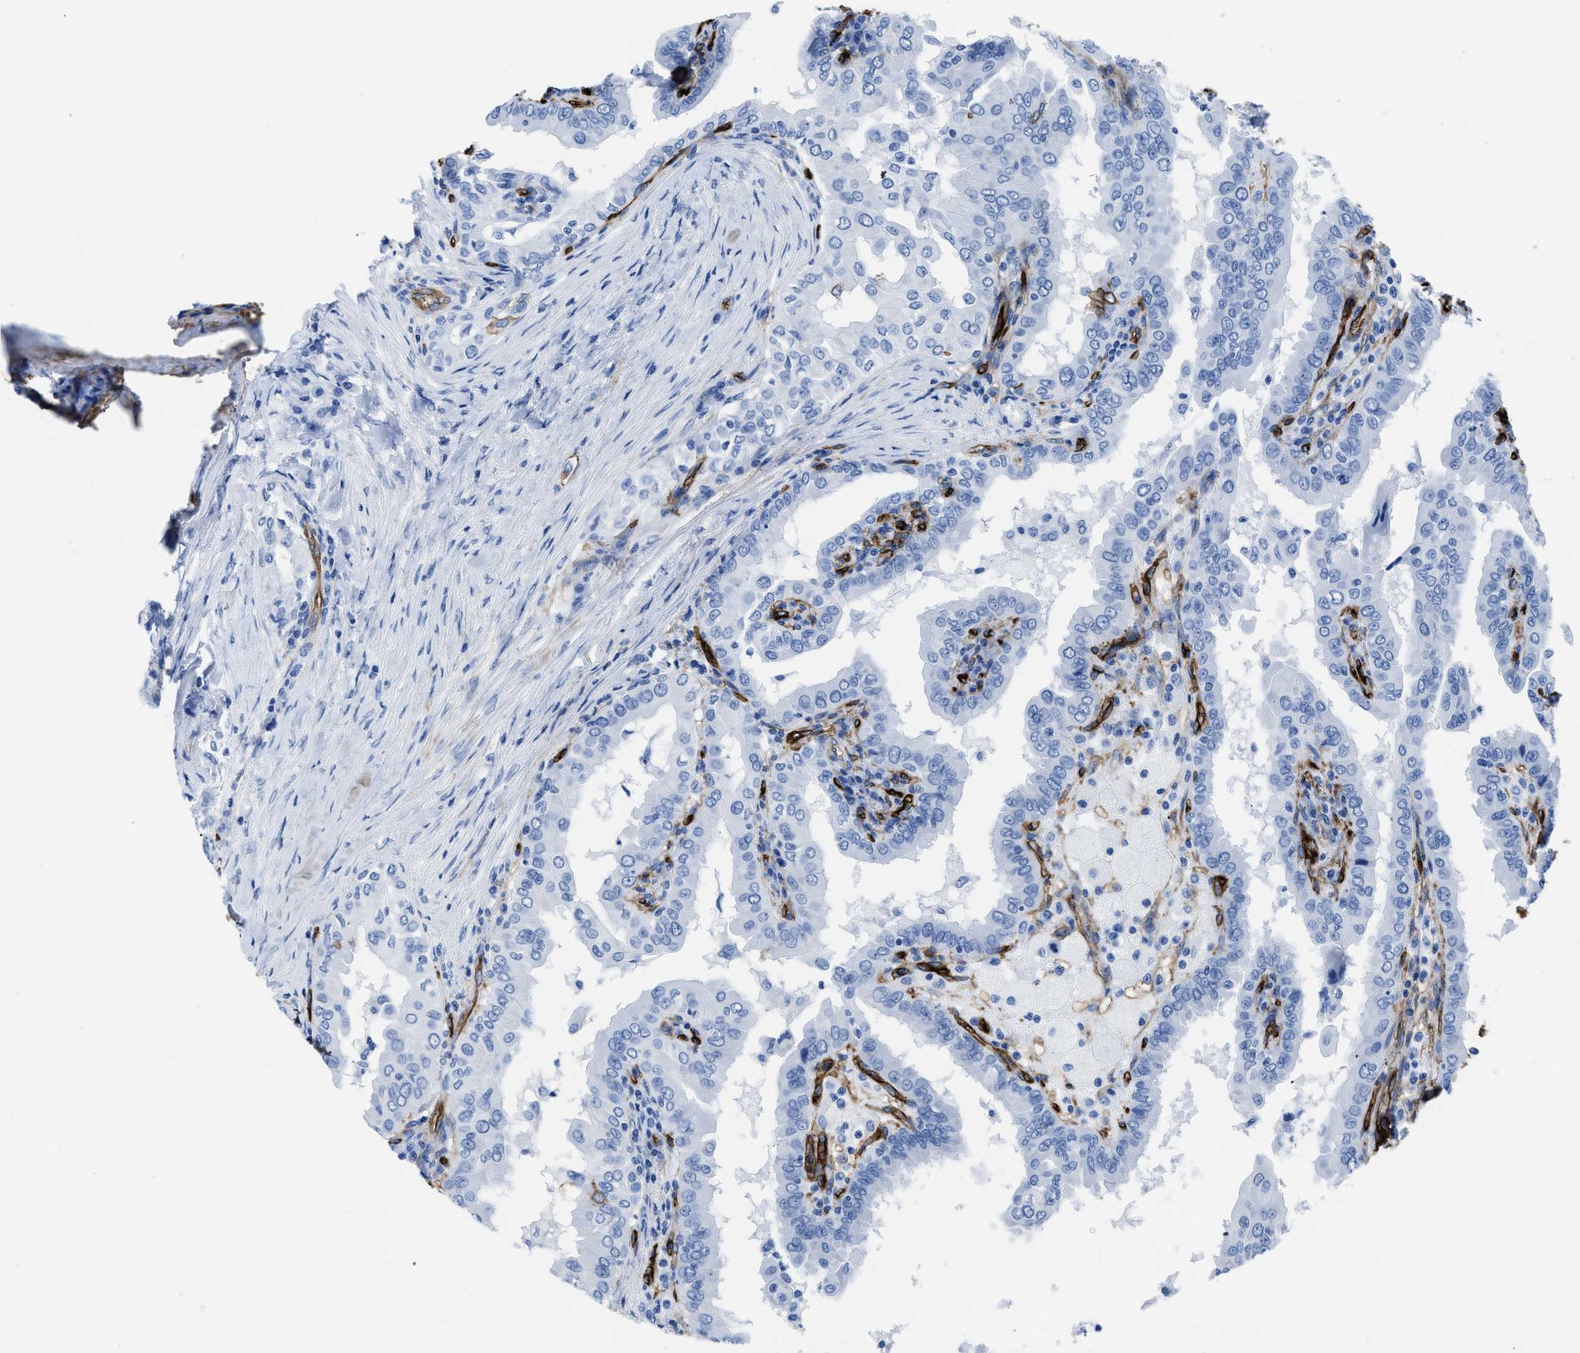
{"staining": {"intensity": "negative", "quantity": "none", "location": "none"}, "tissue": "thyroid cancer", "cell_type": "Tumor cells", "image_type": "cancer", "snomed": [{"axis": "morphology", "description": "Papillary adenocarcinoma, NOS"}, {"axis": "topography", "description": "Thyroid gland"}], "caption": "The histopathology image demonstrates no staining of tumor cells in thyroid cancer.", "gene": "AQP1", "patient": {"sex": "male", "age": 33}}